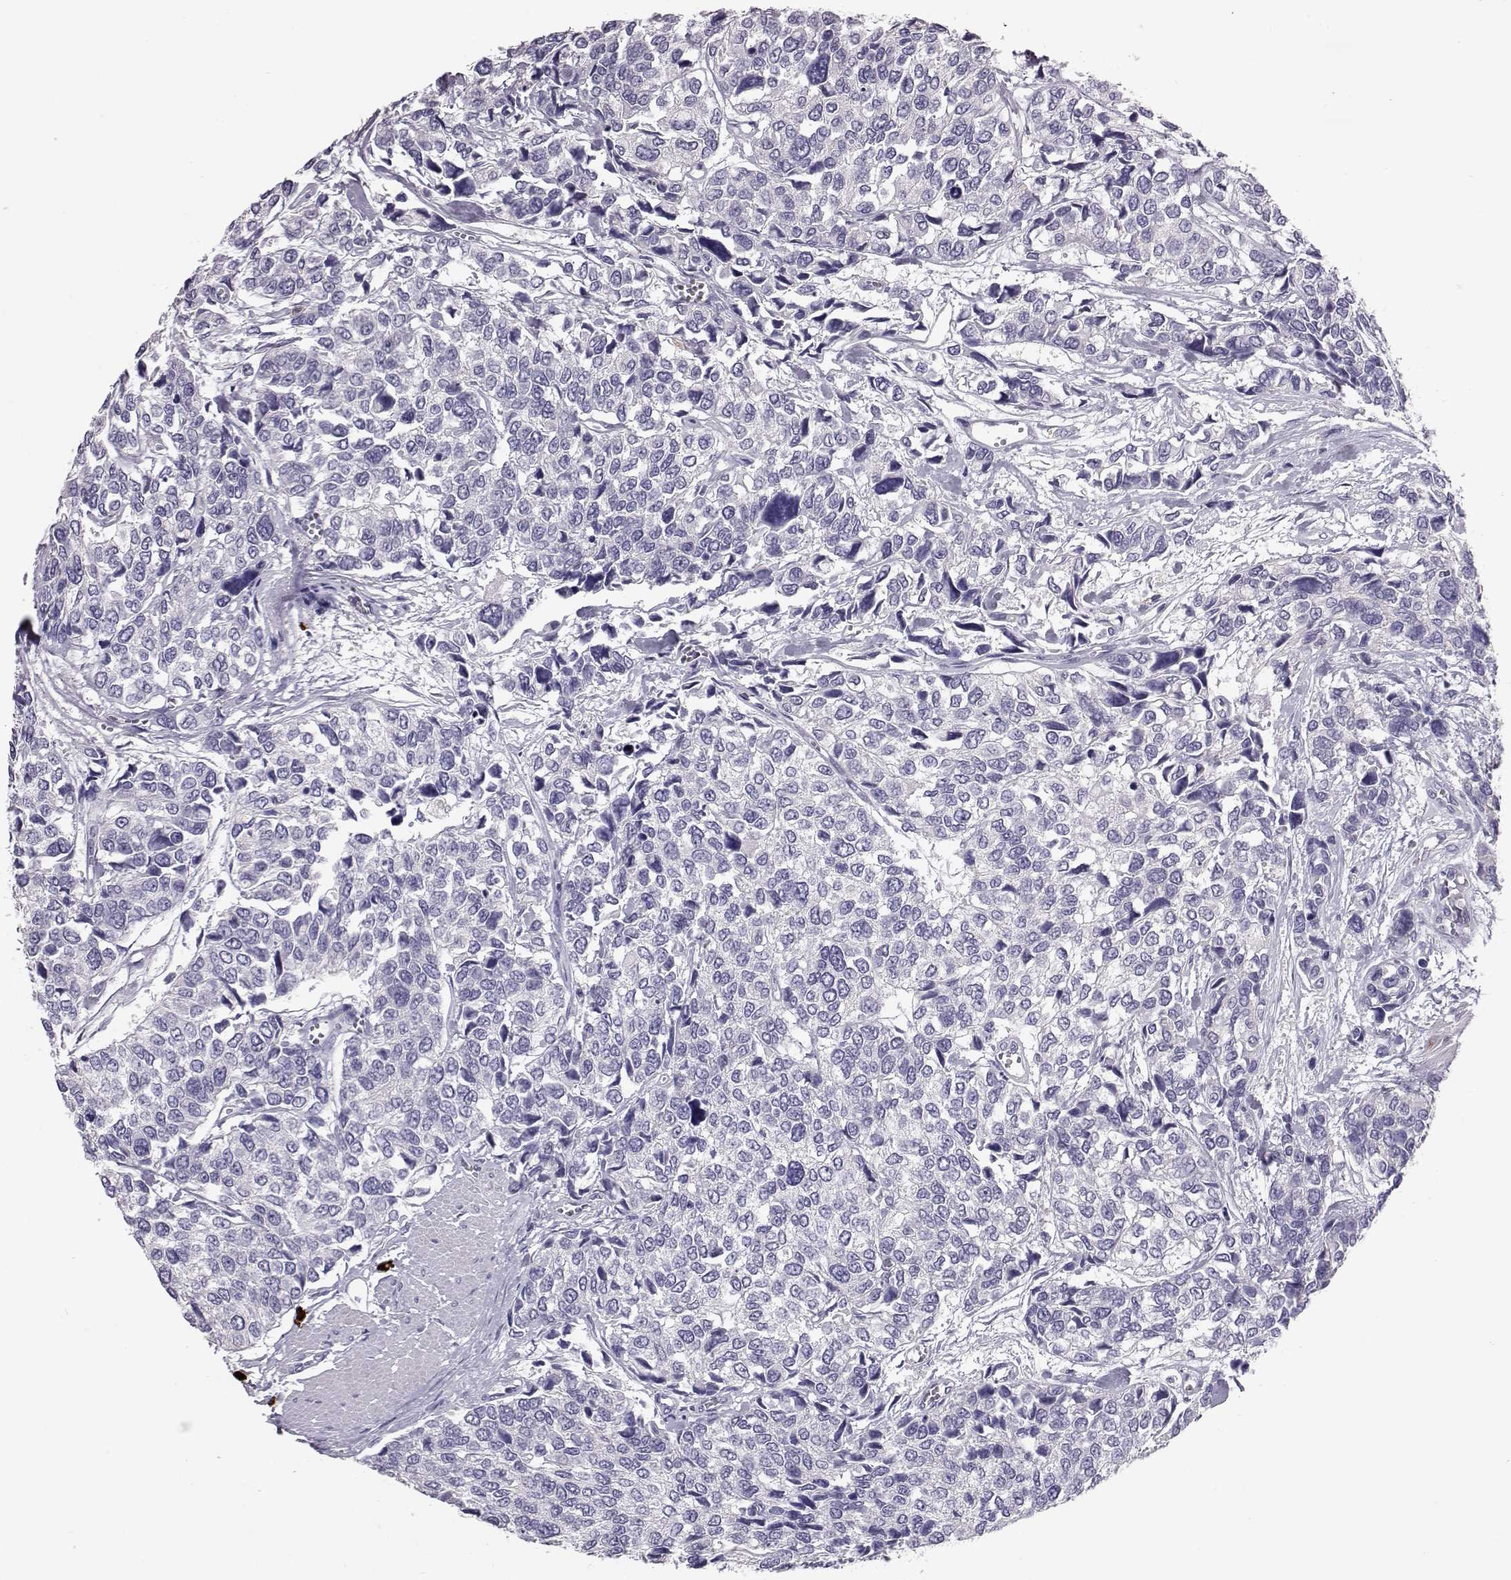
{"staining": {"intensity": "negative", "quantity": "none", "location": "none"}, "tissue": "urothelial cancer", "cell_type": "Tumor cells", "image_type": "cancer", "snomed": [{"axis": "morphology", "description": "Urothelial carcinoma, High grade"}, {"axis": "topography", "description": "Urinary bladder"}], "caption": "High-grade urothelial carcinoma was stained to show a protein in brown. There is no significant staining in tumor cells.", "gene": "ADGRG5", "patient": {"sex": "male", "age": 77}}